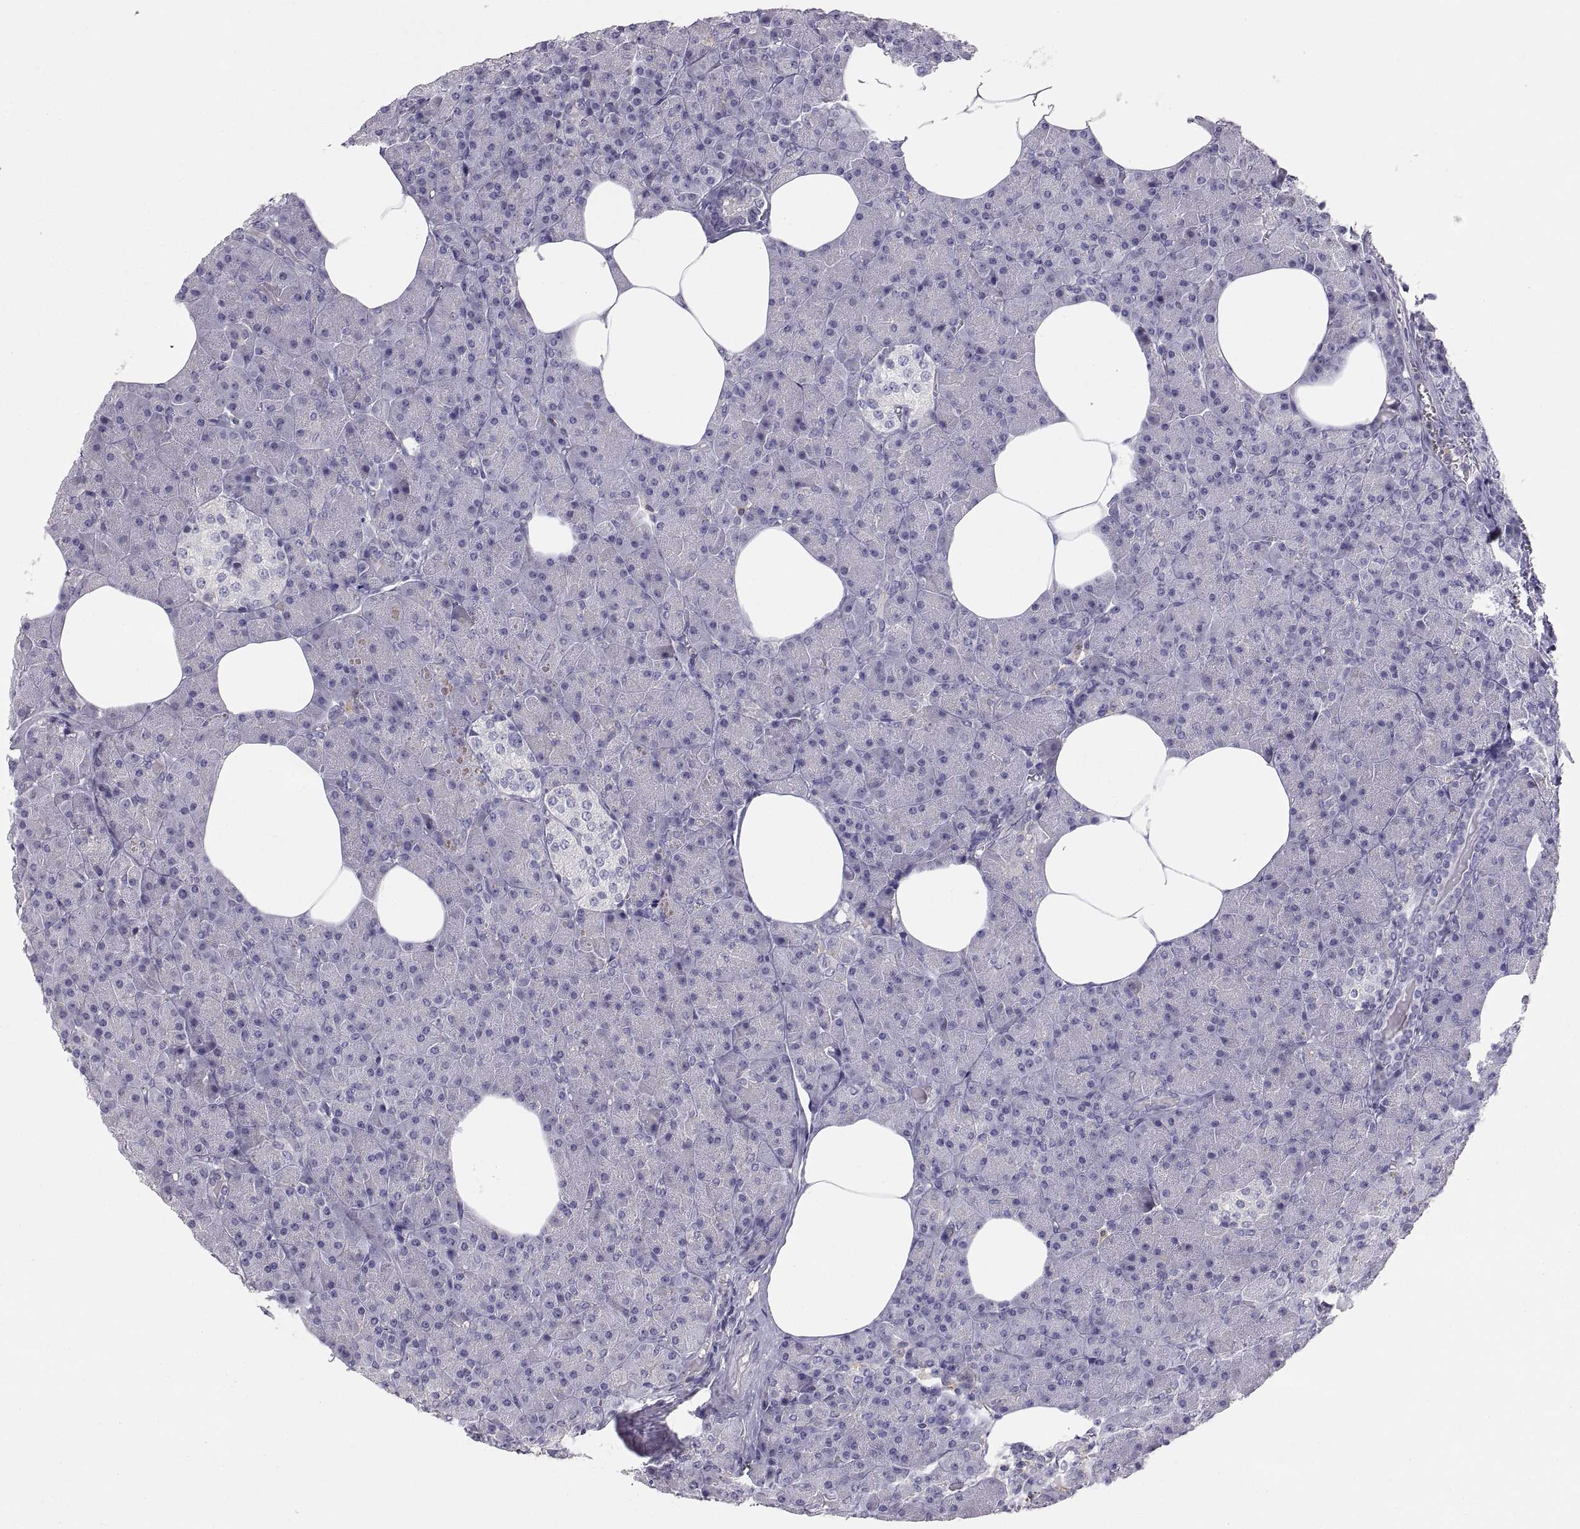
{"staining": {"intensity": "negative", "quantity": "none", "location": "none"}, "tissue": "pancreas", "cell_type": "Exocrine glandular cells", "image_type": "normal", "snomed": [{"axis": "morphology", "description": "Normal tissue, NOS"}, {"axis": "topography", "description": "Pancreas"}], "caption": "IHC histopathology image of unremarkable pancreas: human pancreas stained with DAB displays no significant protein positivity in exocrine glandular cells.", "gene": "RALB", "patient": {"sex": "female", "age": 45}}